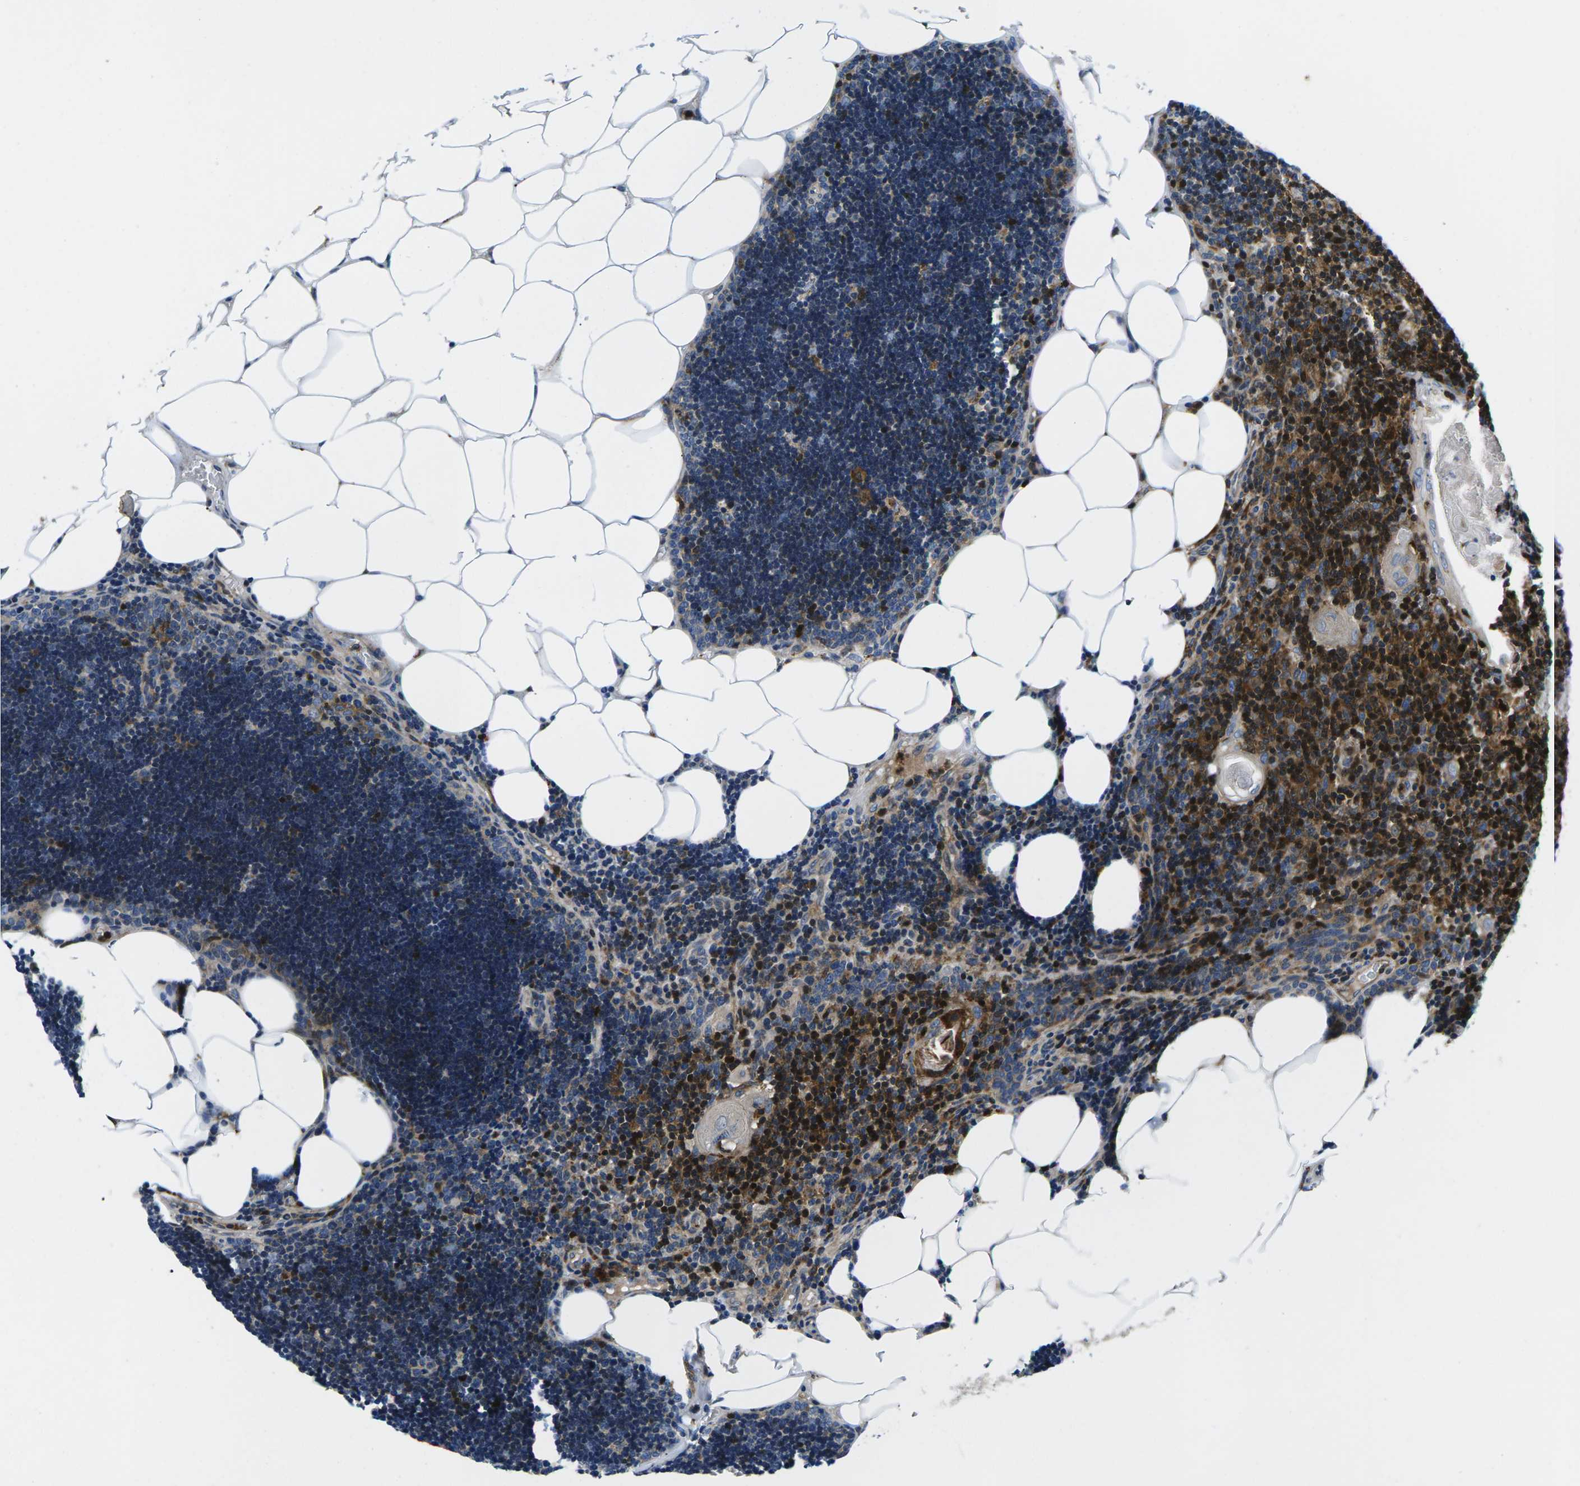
{"staining": {"intensity": "strong", "quantity": ">75%", "location": "cytoplasmic/membranous"}, "tissue": "lymph node", "cell_type": "Germinal center cells", "image_type": "normal", "snomed": [{"axis": "morphology", "description": "Normal tissue, NOS"}, {"axis": "topography", "description": "Lymph node"}], "caption": "A brown stain labels strong cytoplasmic/membranous staining of a protein in germinal center cells of benign lymph node. The protein is shown in brown color, while the nuclei are stained blue.", "gene": "PLCE1", "patient": {"sex": "male", "age": 33}}